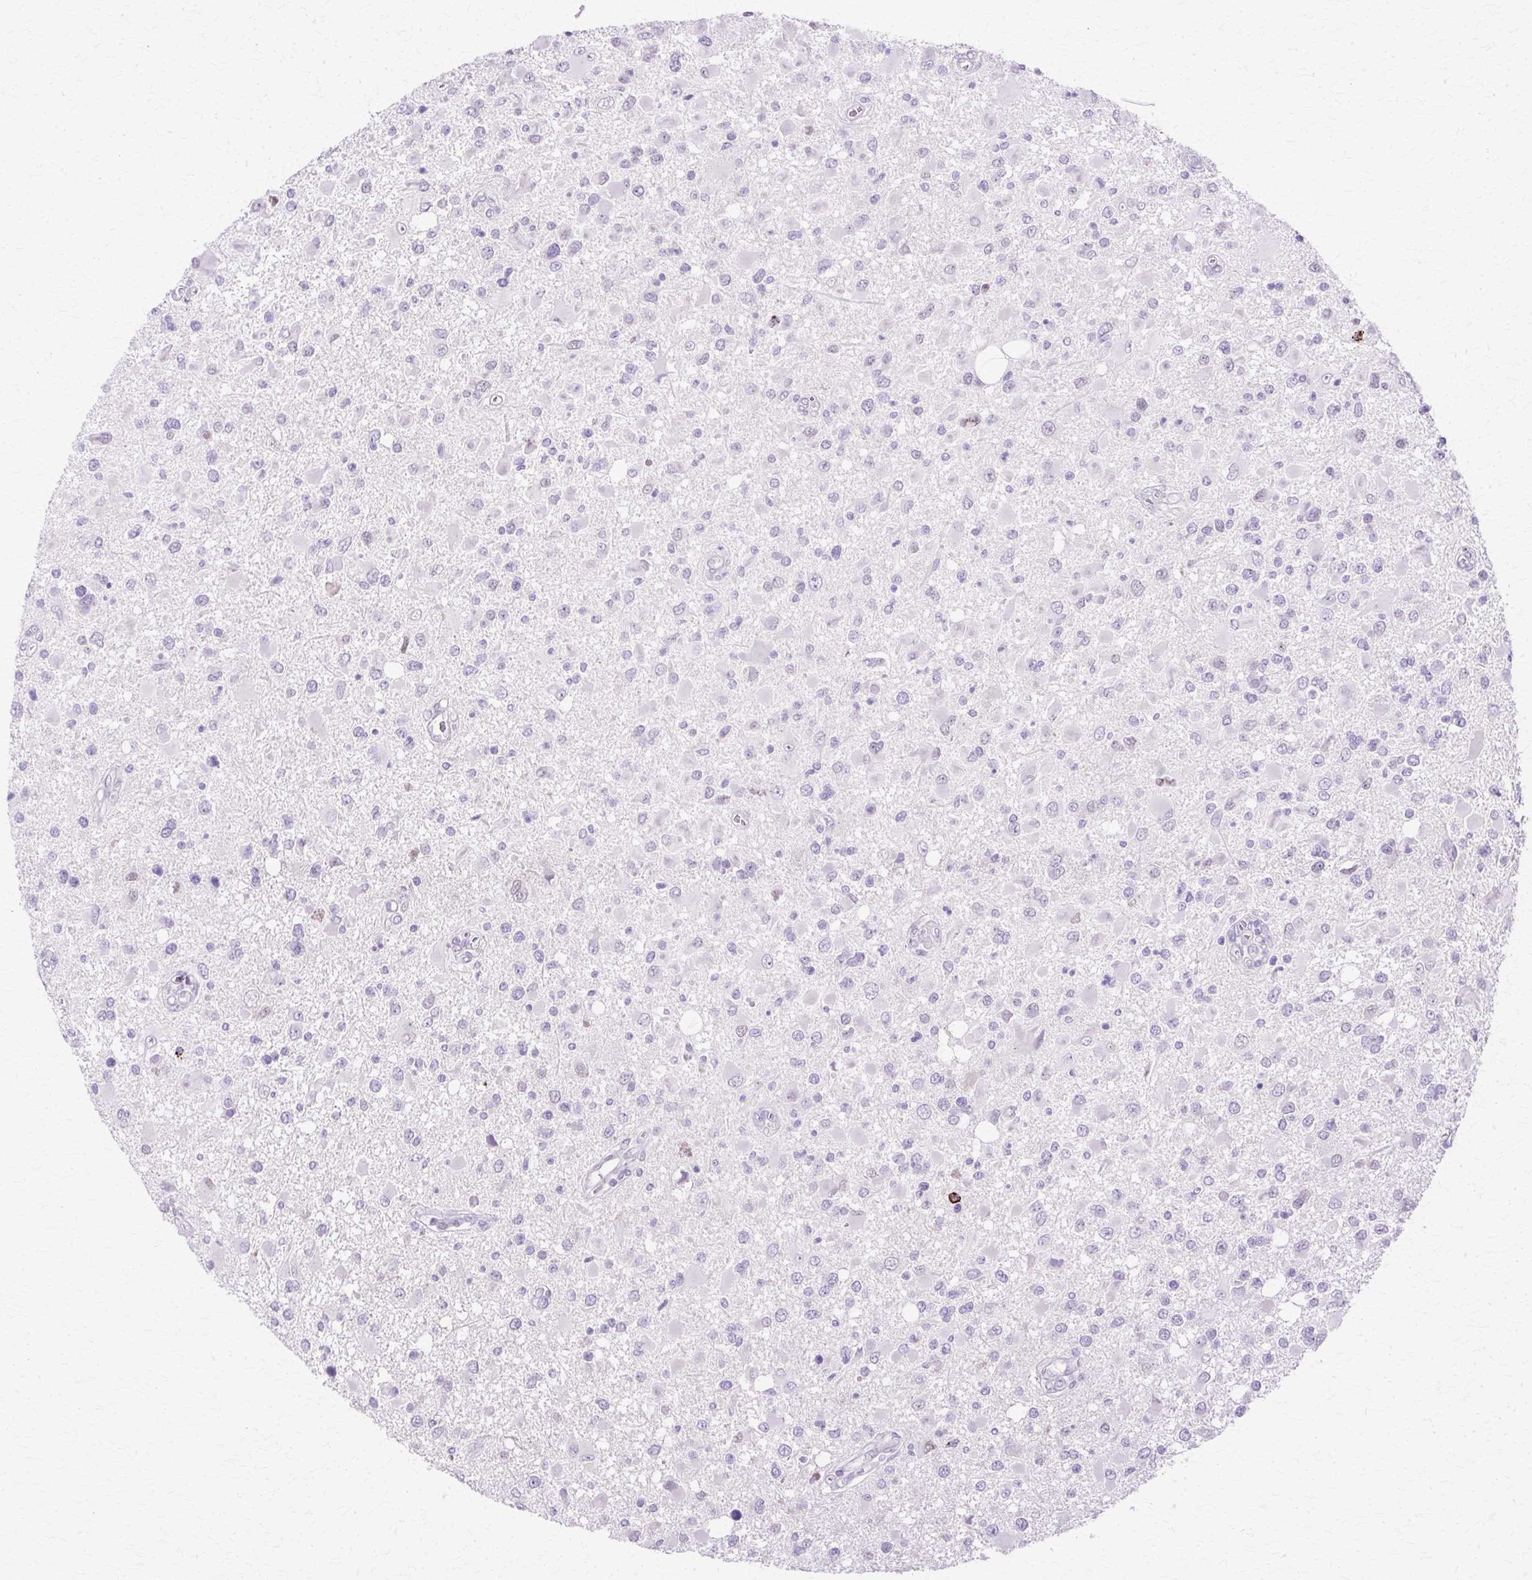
{"staining": {"intensity": "negative", "quantity": "none", "location": "none"}, "tissue": "glioma", "cell_type": "Tumor cells", "image_type": "cancer", "snomed": [{"axis": "morphology", "description": "Glioma, malignant, High grade"}, {"axis": "topography", "description": "Brain"}], "caption": "Immunohistochemical staining of human glioma reveals no significant staining in tumor cells.", "gene": "HSPA8", "patient": {"sex": "male", "age": 53}}